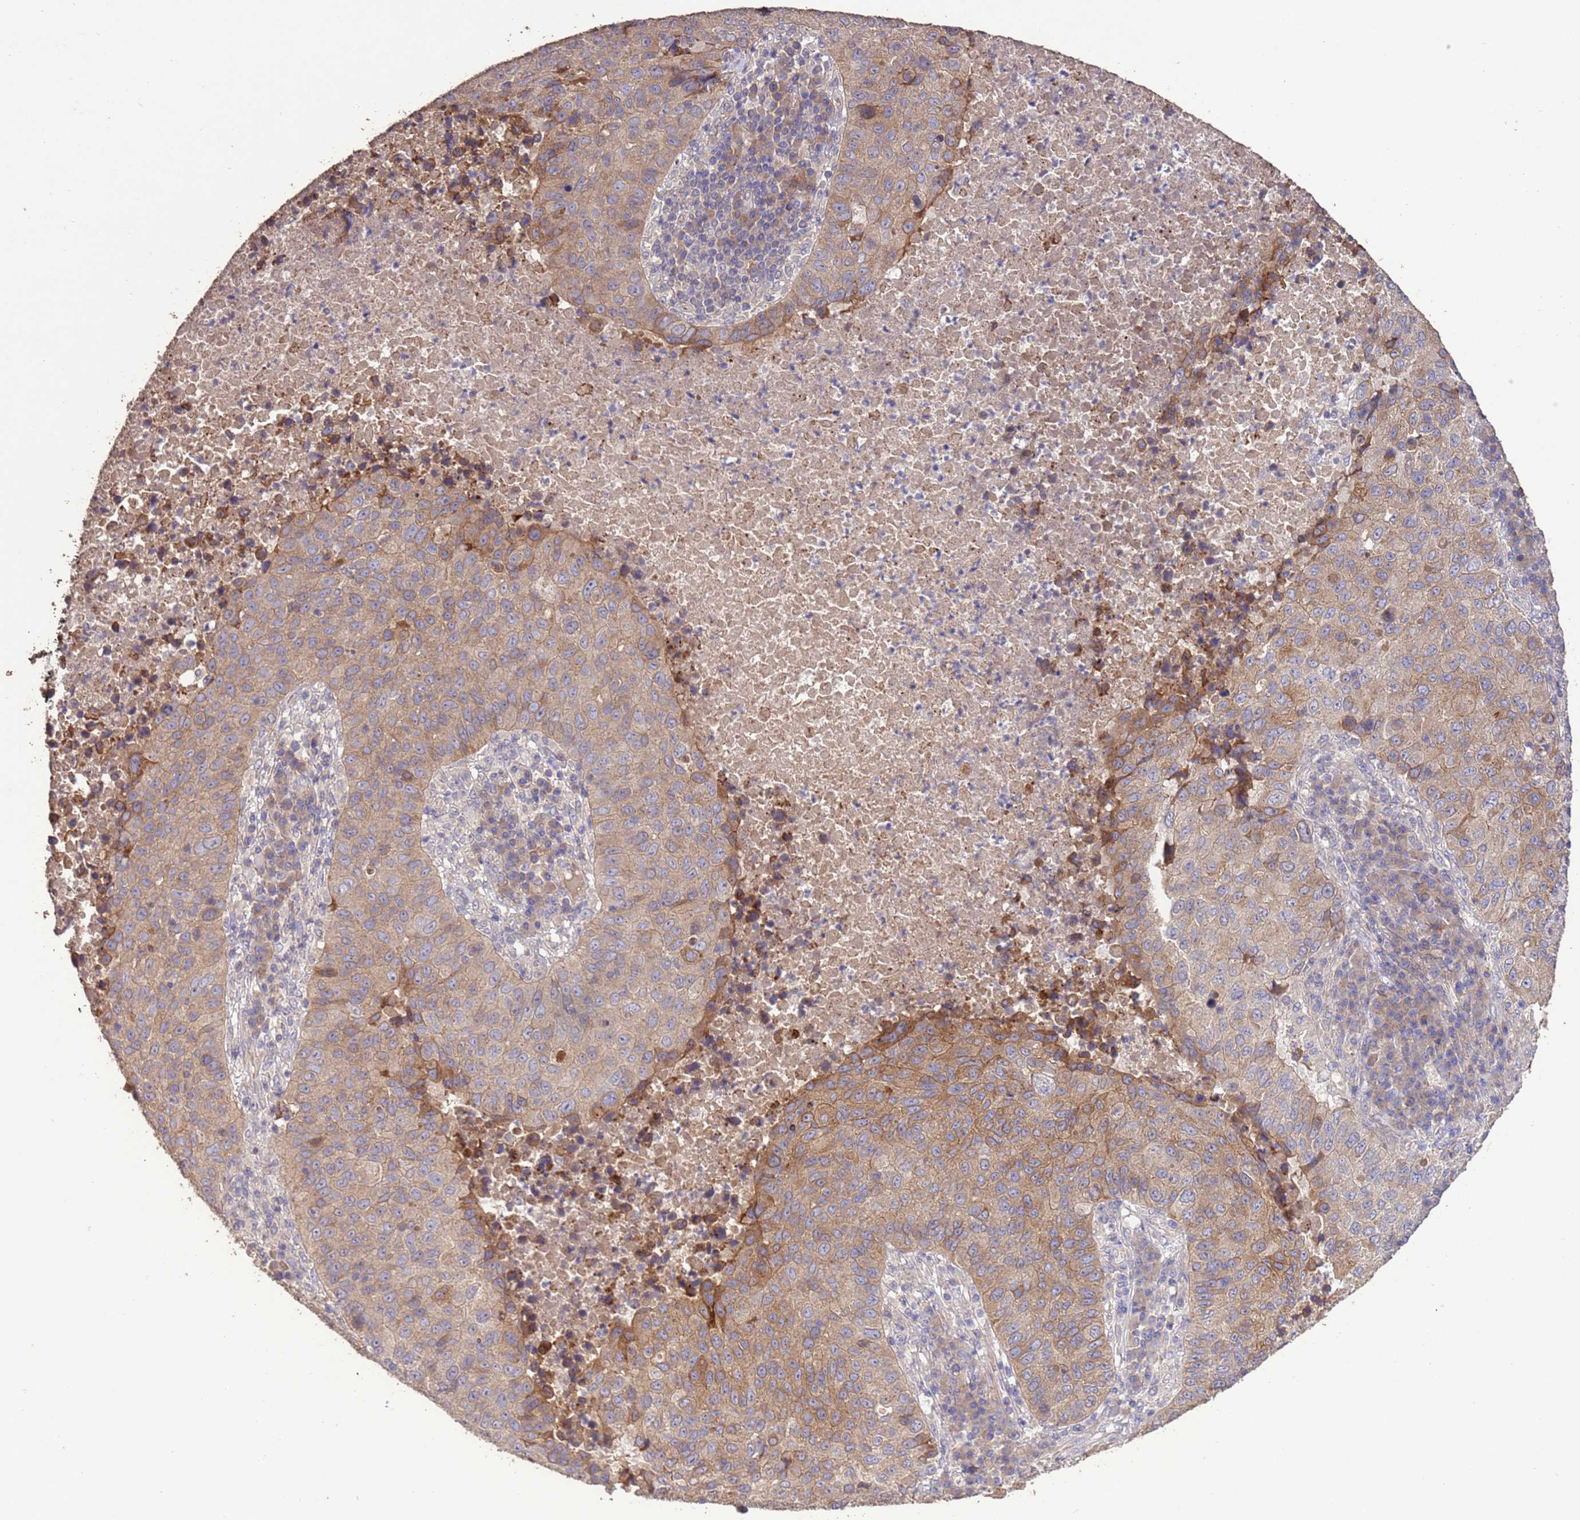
{"staining": {"intensity": "moderate", "quantity": "<25%", "location": "cytoplasmic/membranous"}, "tissue": "lung cancer", "cell_type": "Tumor cells", "image_type": "cancer", "snomed": [{"axis": "morphology", "description": "Squamous cell carcinoma, NOS"}, {"axis": "topography", "description": "Lung"}], "caption": "IHC (DAB (3,3'-diaminobenzidine)) staining of lung cancer demonstrates moderate cytoplasmic/membranous protein expression in approximately <25% of tumor cells. Using DAB (brown) and hematoxylin (blue) stains, captured at high magnification using brightfield microscopy.", "gene": "SLC9B2", "patient": {"sex": "male", "age": 73}}